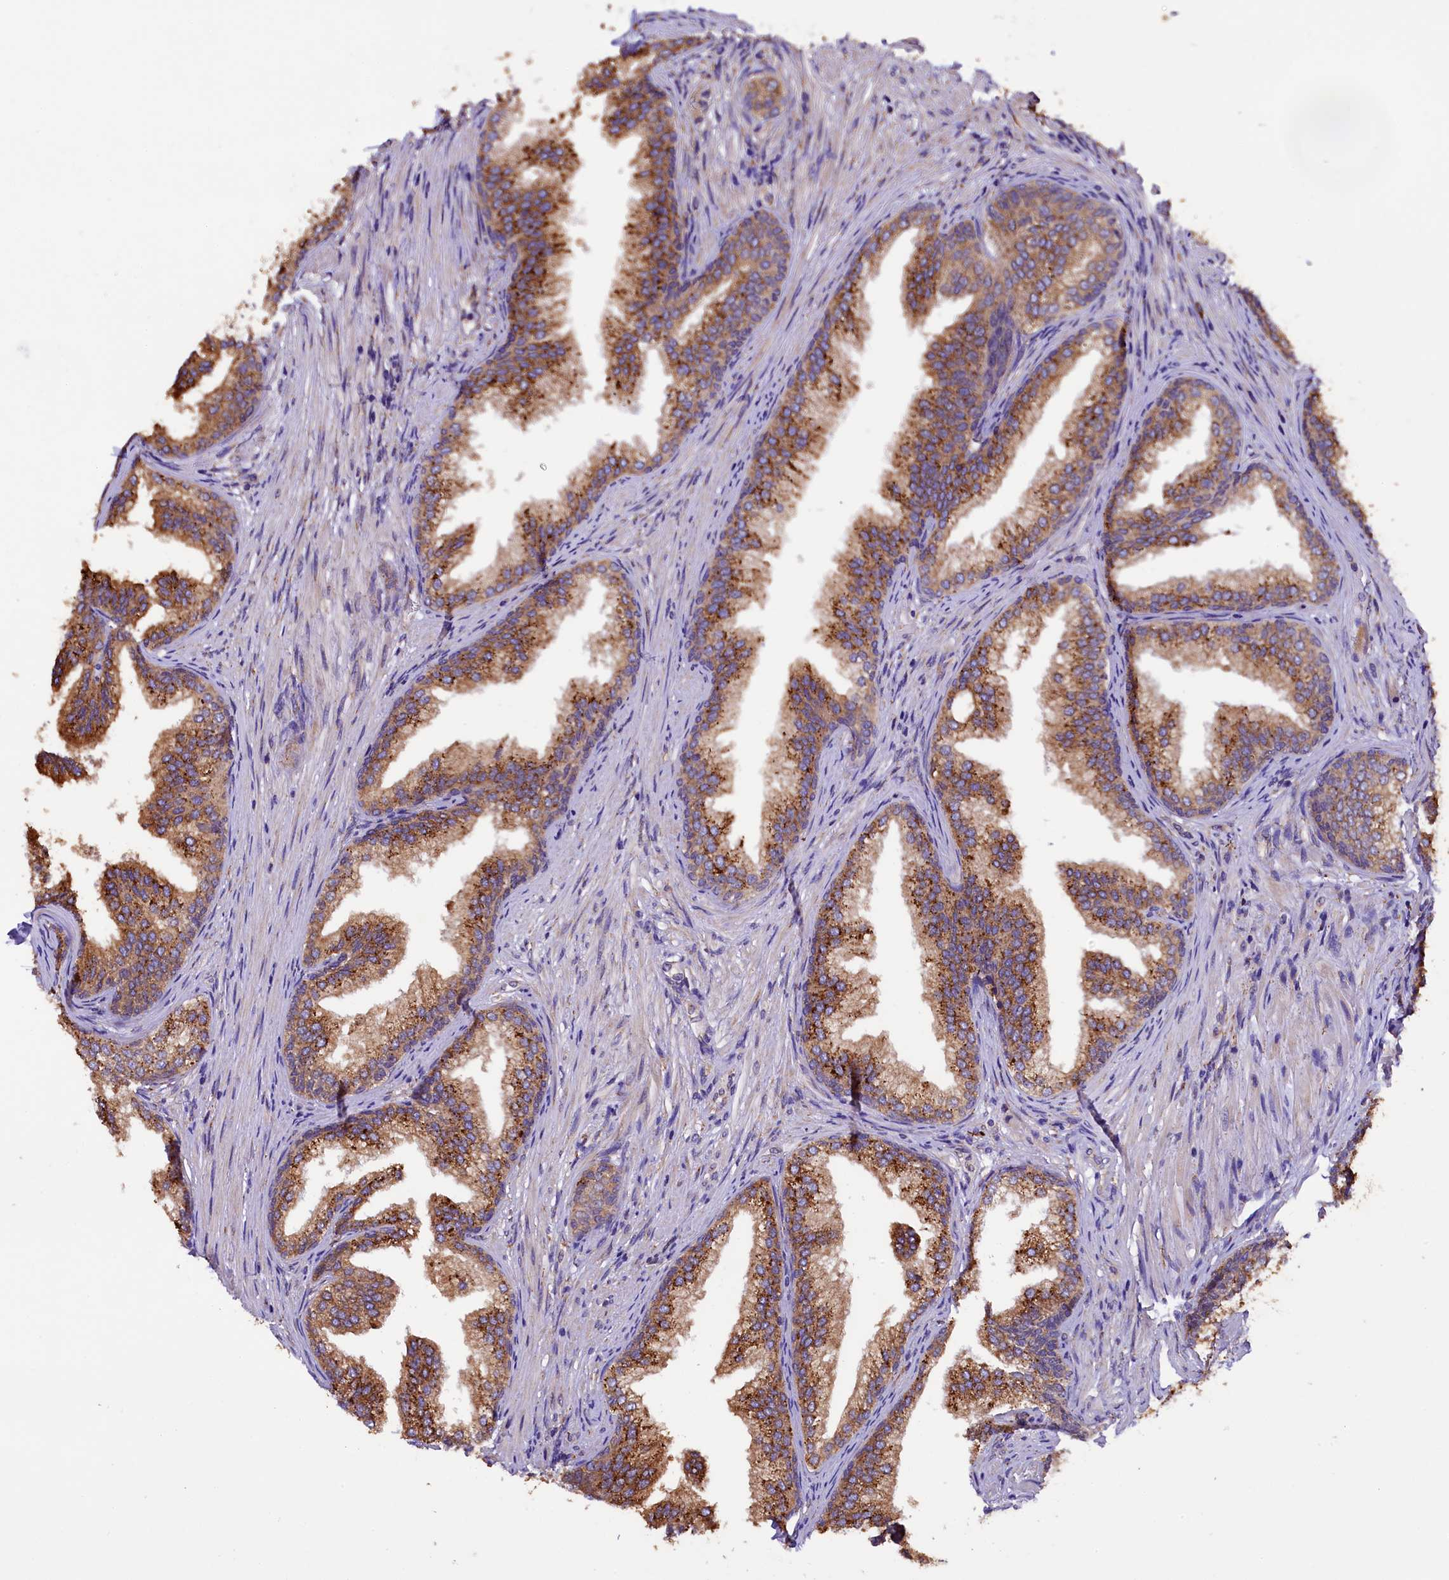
{"staining": {"intensity": "moderate", "quantity": ">75%", "location": "cytoplasmic/membranous"}, "tissue": "prostate", "cell_type": "Glandular cells", "image_type": "normal", "snomed": [{"axis": "morphology", "description": "Normal tissue, NOS"}, {"axis": "topography", "description": "Prostate"}], "caption": "IHC photomicrograph of unremarkable prostate: human prostate stained using immunohistochemistry exhibits medium levels of moderate protein expression localized specifically in the cytoplasmic/membranous of glandular cells, appearing as a cytoplasmic/membranous brown color.", "gene": "CAPS2", "patient": {"sex": "male", "age": 76}}